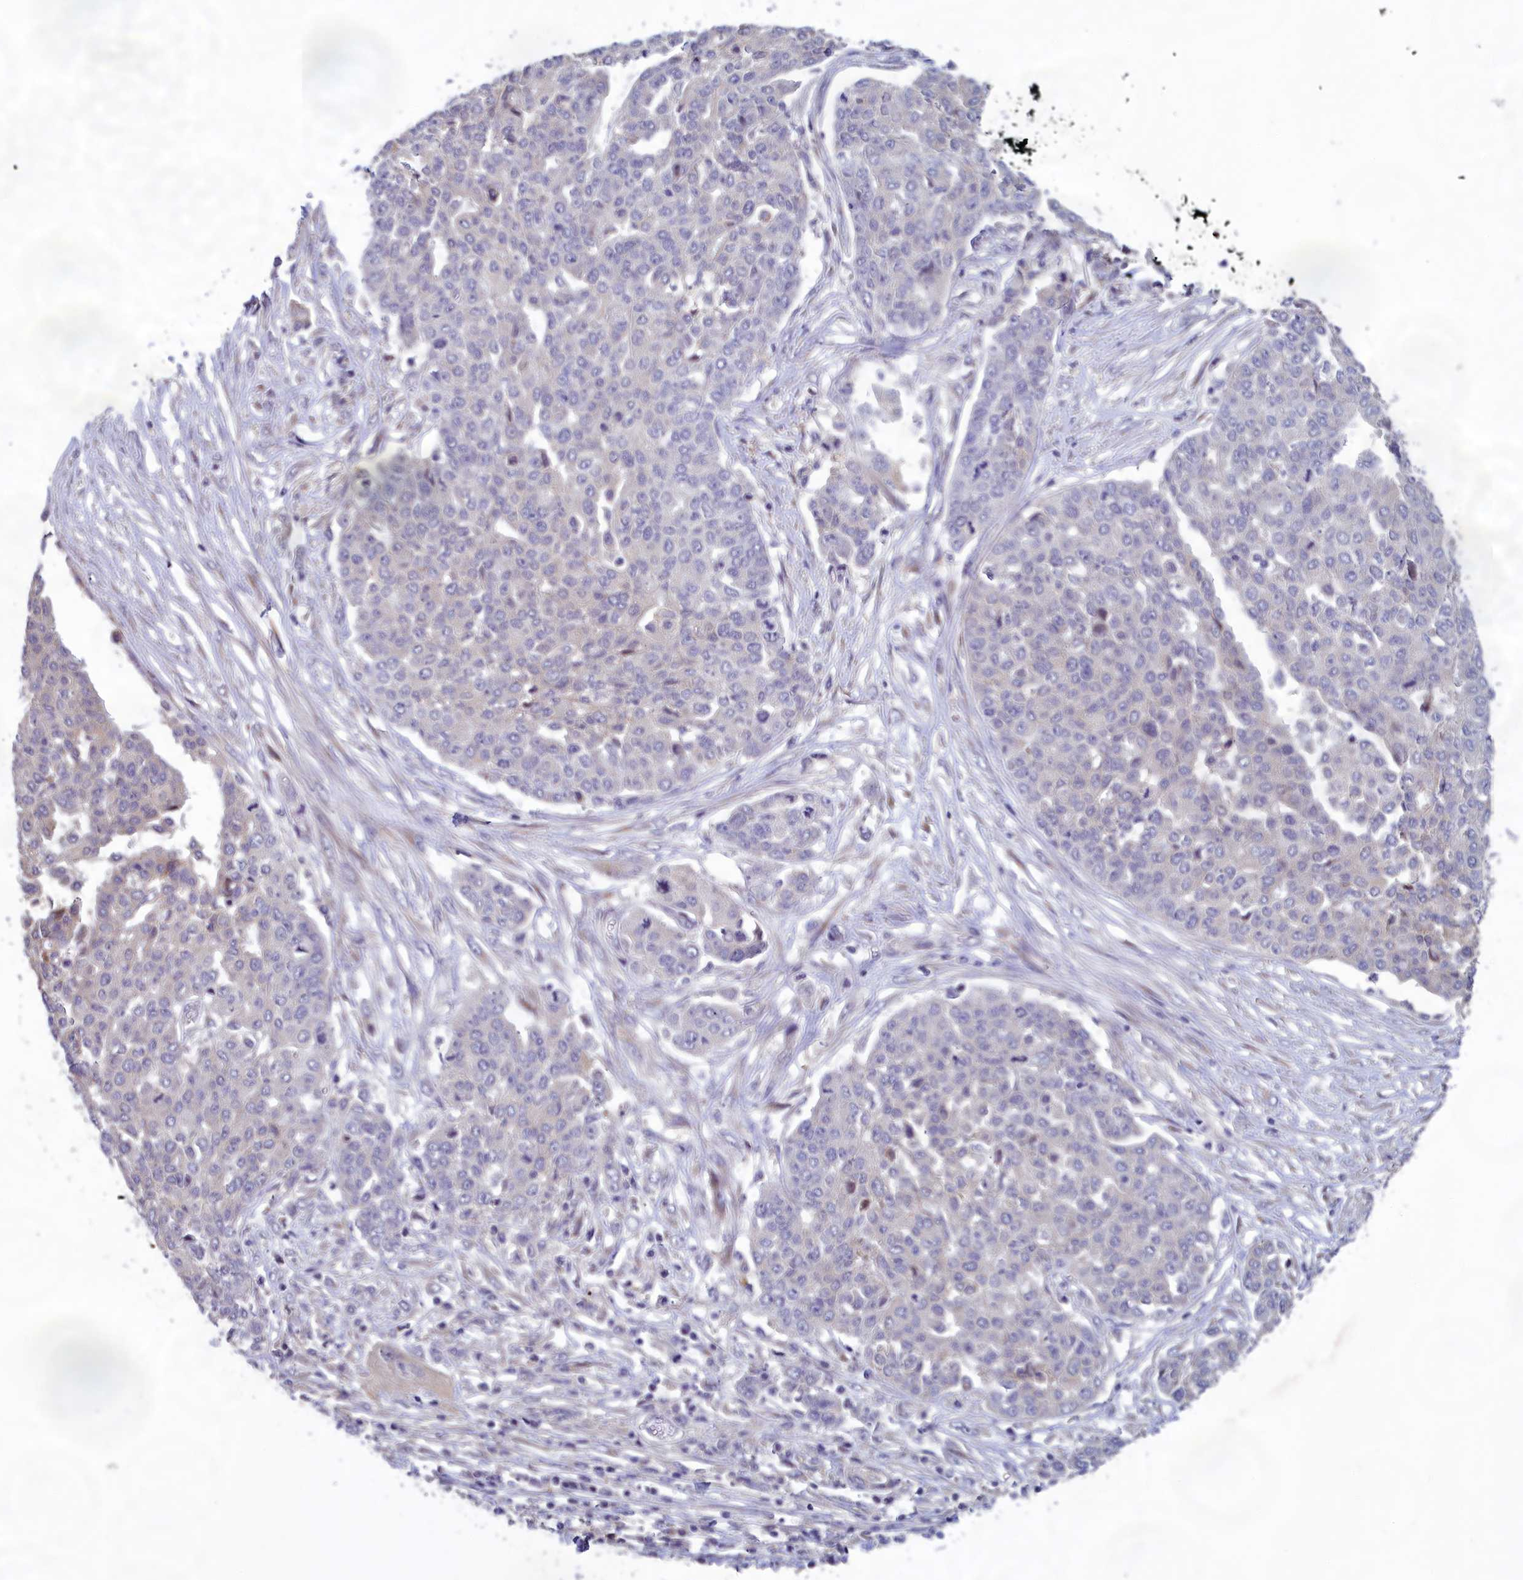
{"staining": {"intensity": "negative", "quantity": "none", "location": "none"}, "tissue": "ovarian cancer", "cell_type": "Tumor cells", "image_type": "cancer", "snomed": [{"axis": "morphology", "description": "Cystadenocarcinoma, serous, NOS"}, {"axis": "topography", "description": "Soft tissue"}, {"axis": "topography", "description": "Ovary"}], "caption": "Tumor cells are negative for brown protein staining in ovarian serous cystadenocarcinoma.", "gene": "HECA", "patient": {"sex": "female", "age": 57}}